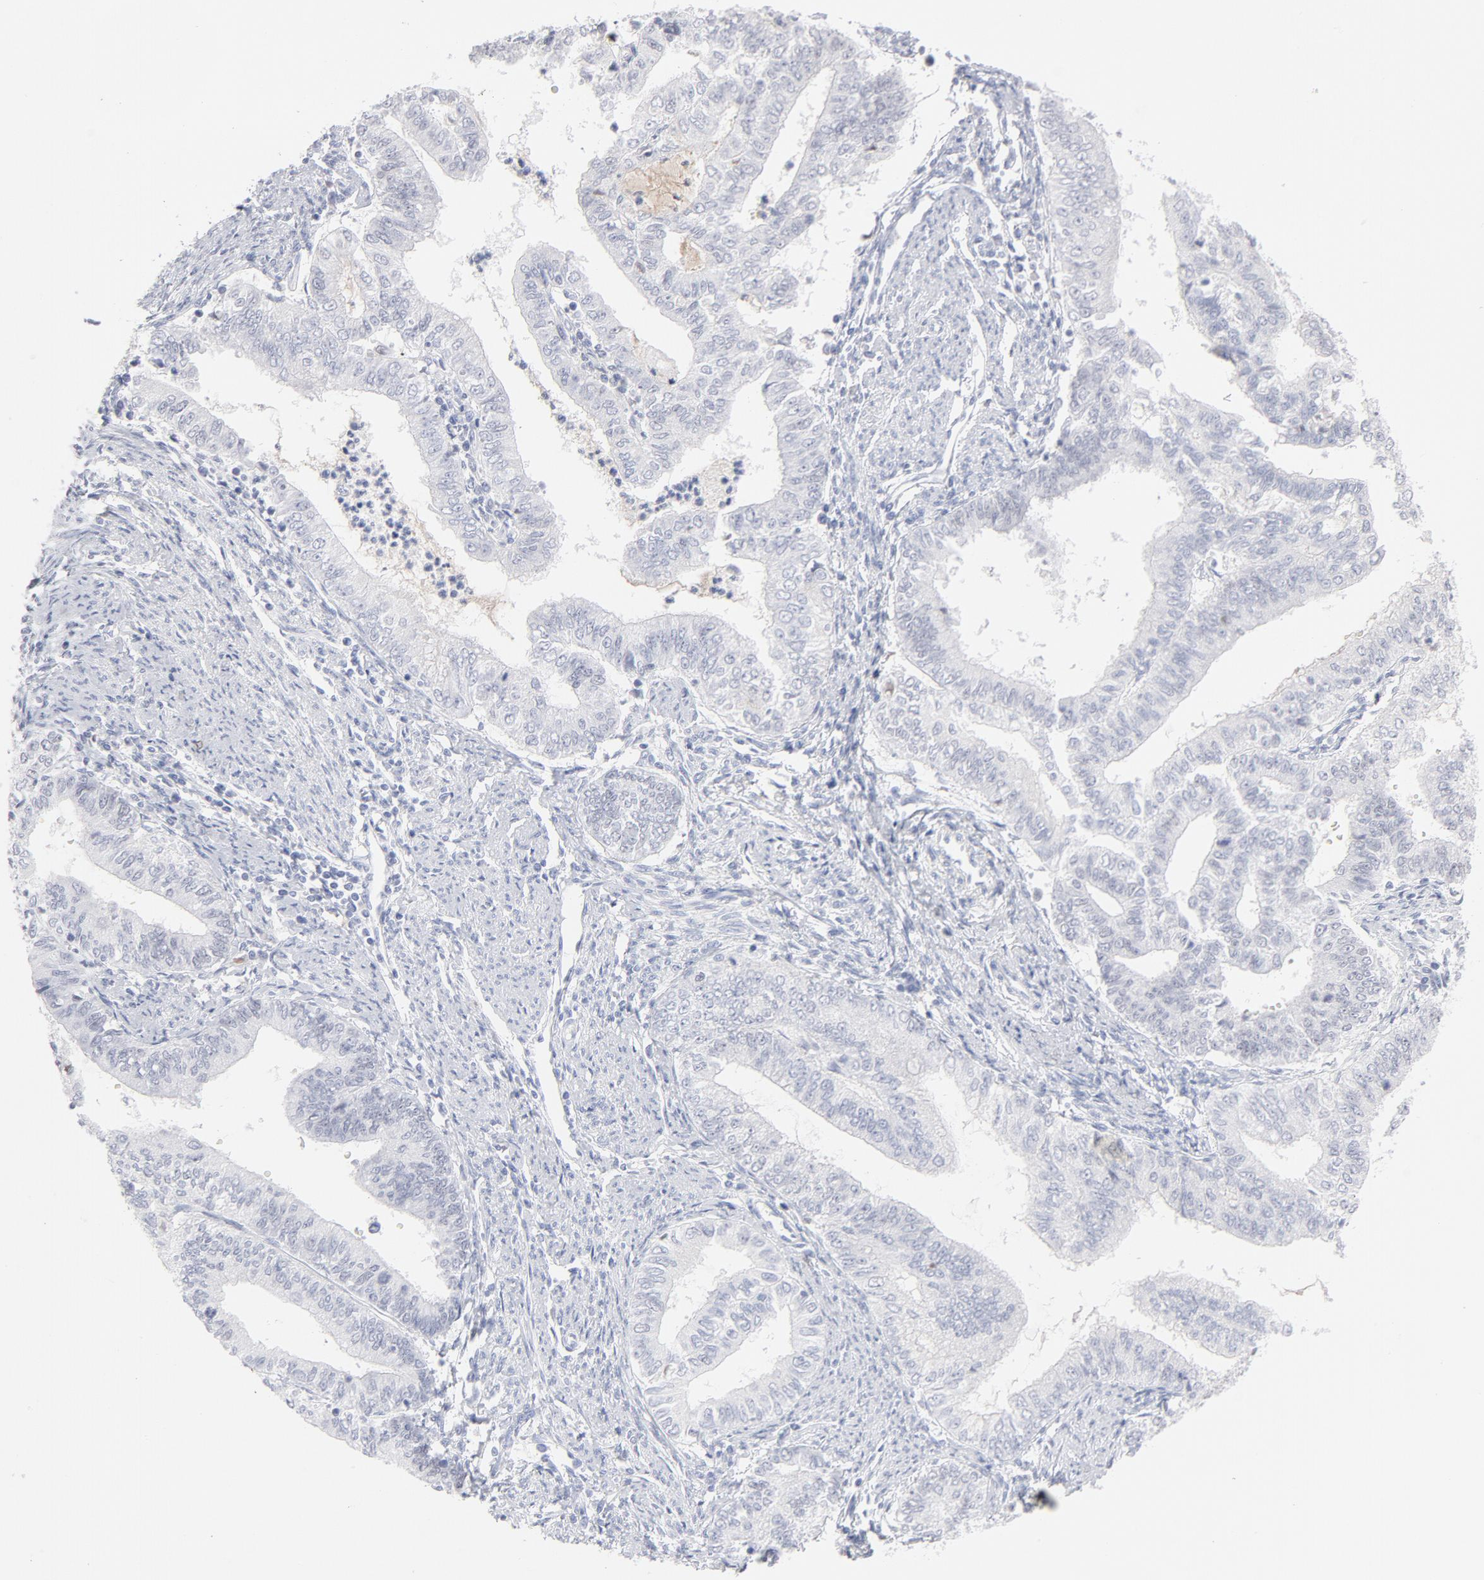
{"staining": {"intensity": "negative", "quantity": "none", "location": "none"}, "tissue": "endometrial cancer", "cell_type": "Tumor cells", "image_type": "cancer", "snomed": [{"axis": "morphology", "description": "Adenocarcinoma, NOS"}, {"axis": "topography", "description": "Endometrium"}], "caption": "Tumor cells show no significant expression in adenocarcinoma (endometrial).", "gene": "MCM7", "patient": {"sex": "female", "age": 66}}